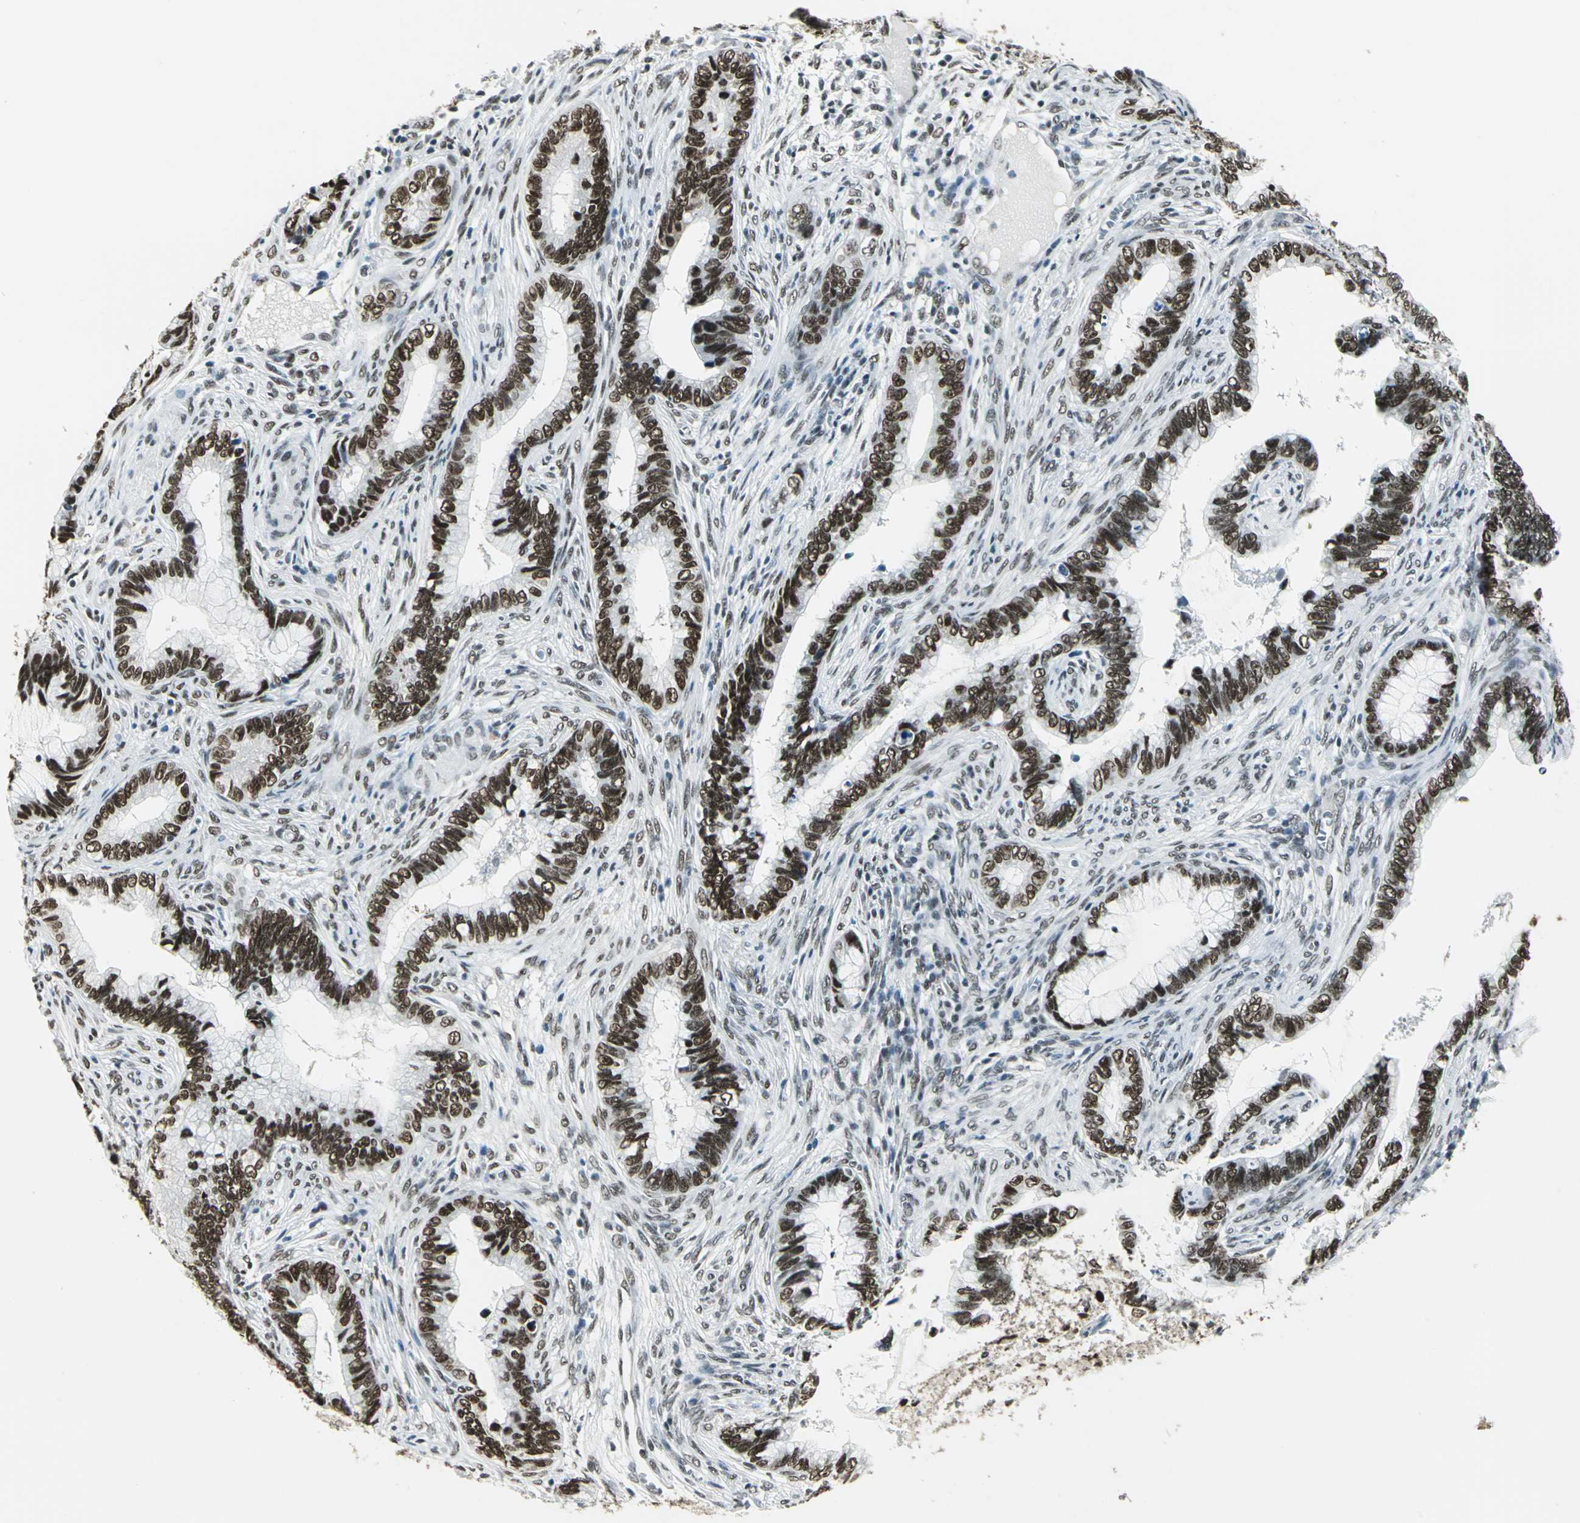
{"staining": {"intensity": "strong", "quantity": ">75%", "location": "nuclear"}, "tissue": "cervical cancer", "cell_type": "Tumor cells", "image_type": "cancer", "snomed": [{"axis": "morphology", "description": "Adenocarcinoma, NOS"}, {"axis": "topography", "description": "Cervix"}], "caption": "Human adenocarcinoma (cervical) stained with a brown dye reveals strong nuclear positive expression in about >75% of tumor cells.", "gene": "ADNP", "patient": {"sex": "female", "age": 44}}